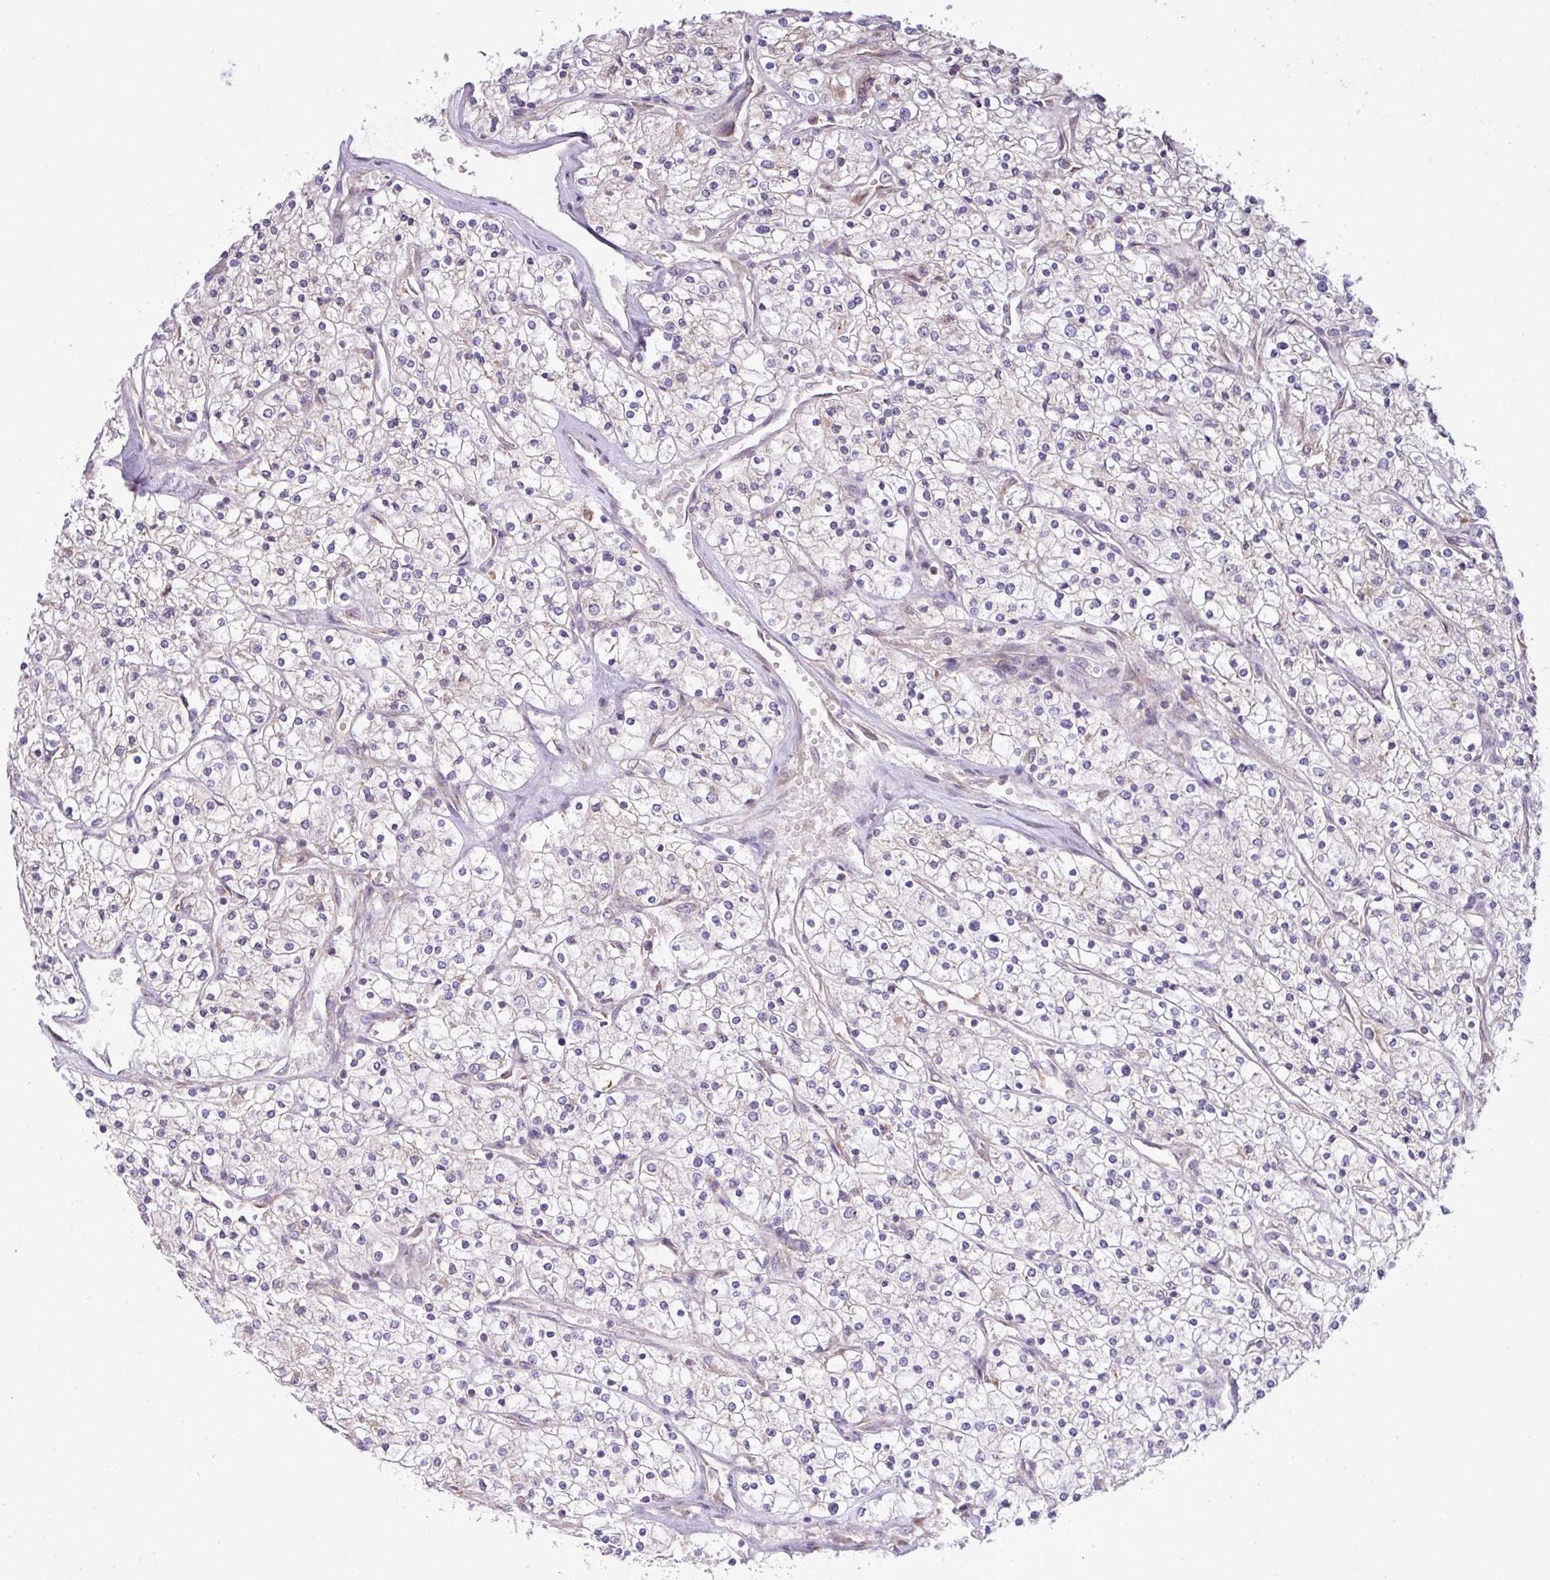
{"staining": {"intensity": "negative", "quantity": "none", "location": "none"}, "tissue": "renal cancer", "cell_type": "Tumor cells", "image_type": "cancer", "snomed": [{"axis": "morphology", "description": "Adenocarcinoma, NOS"}, {"axis": "topography", "description": "Kidney"}], "caption": "This is an IHC micrograph of renal cancer. There is no staining in tumor cells.", "gene": "VTI1A", "patient": {"sex": "male", "age": 80}}